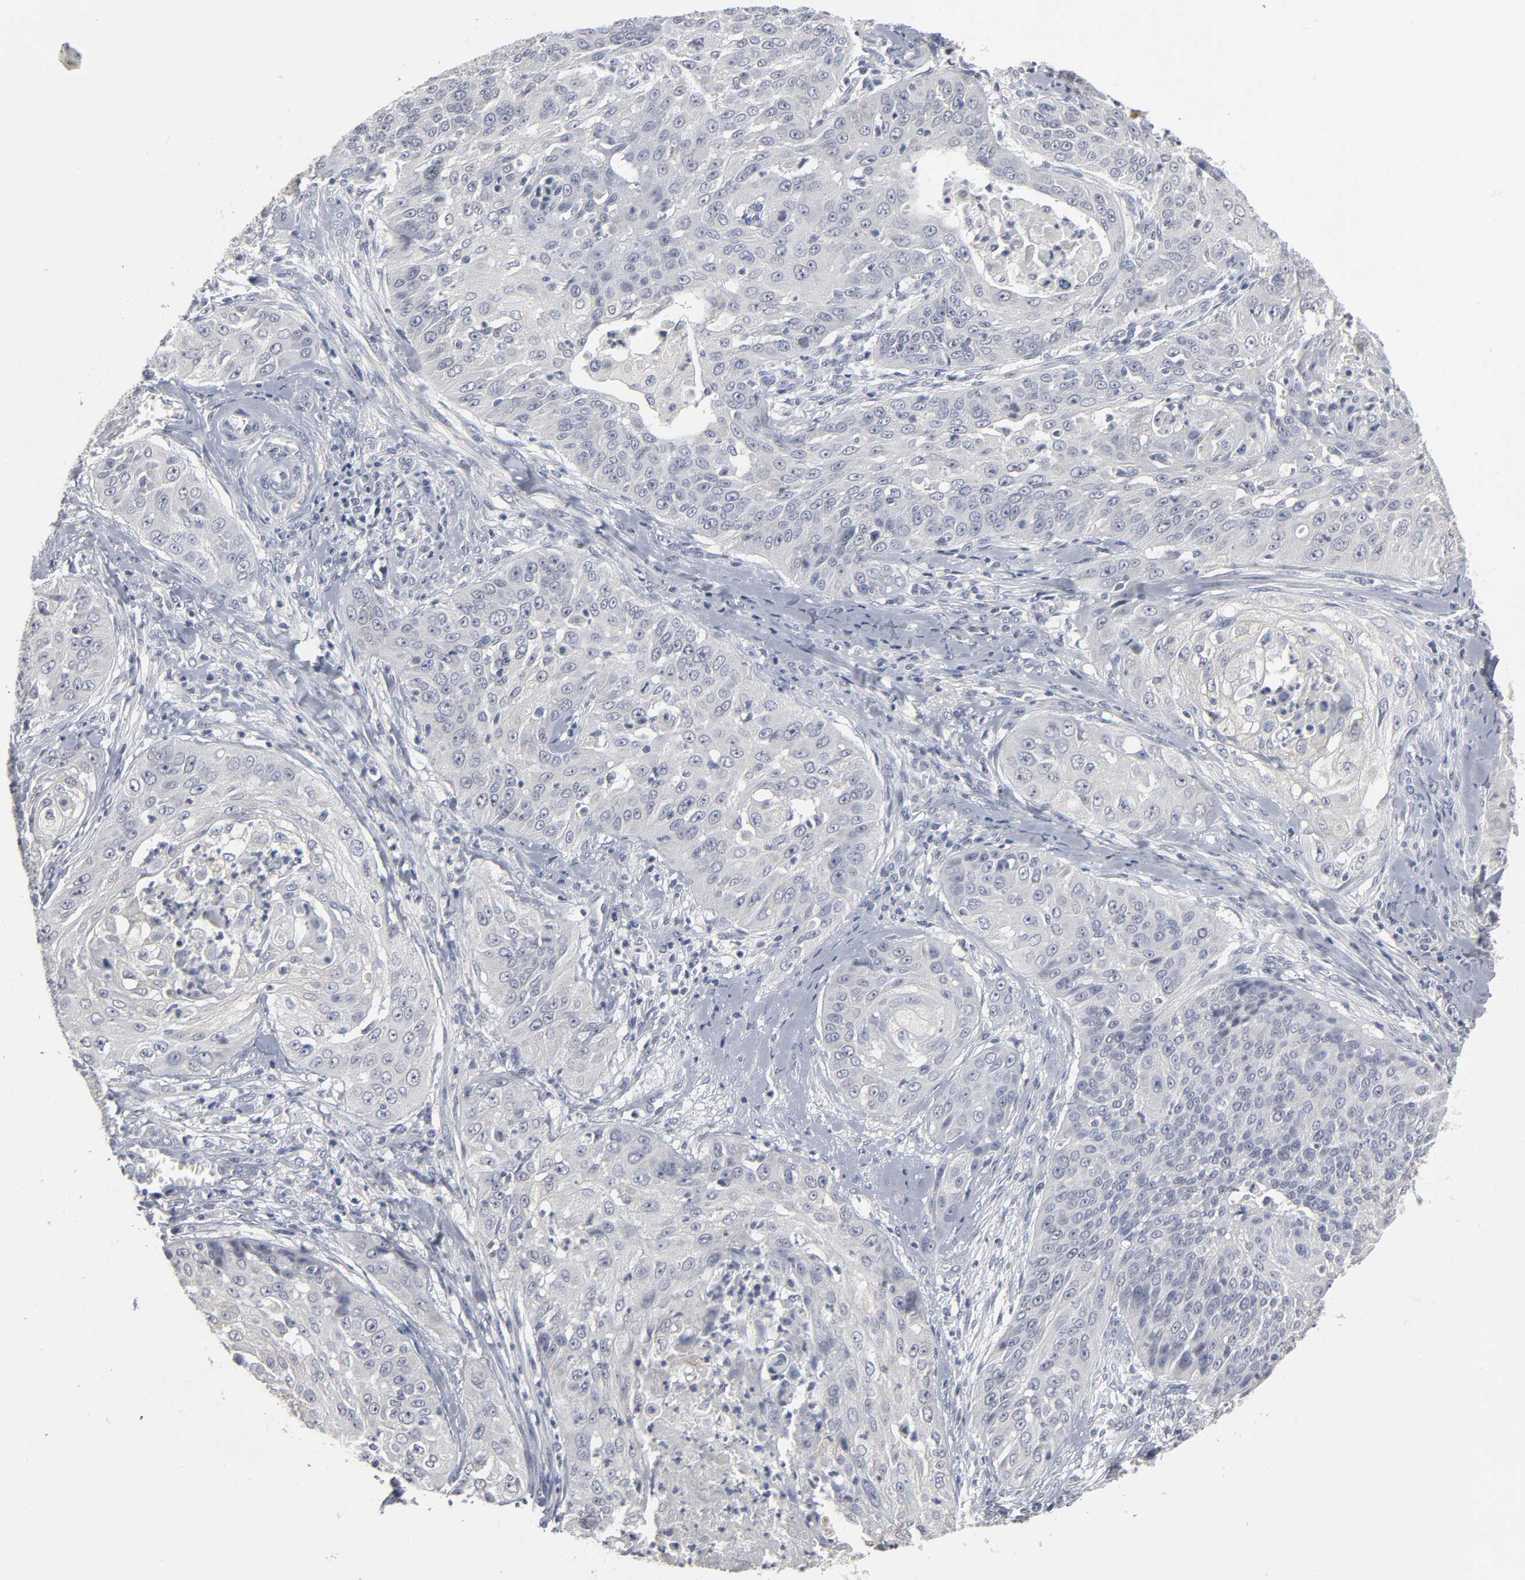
{"staining": {"intensity": "negative", "quantity": "none", "location": "none"}, "tissue": "cervical cancer", "cell_type": "Tumor cells", "image_type": "cancer", "snomed": [{"axis": "morphology", "description": "Squamous cell carcinoma, NOS"}, {"axis": "topography", "description": "Cervix"}], "caption": "A micrograph of human squamous cell carcinoma (cervical) is negative for staining in tumor cells.", "gene": "TCAP", "patient": {"sex": "female", "age": 64}}